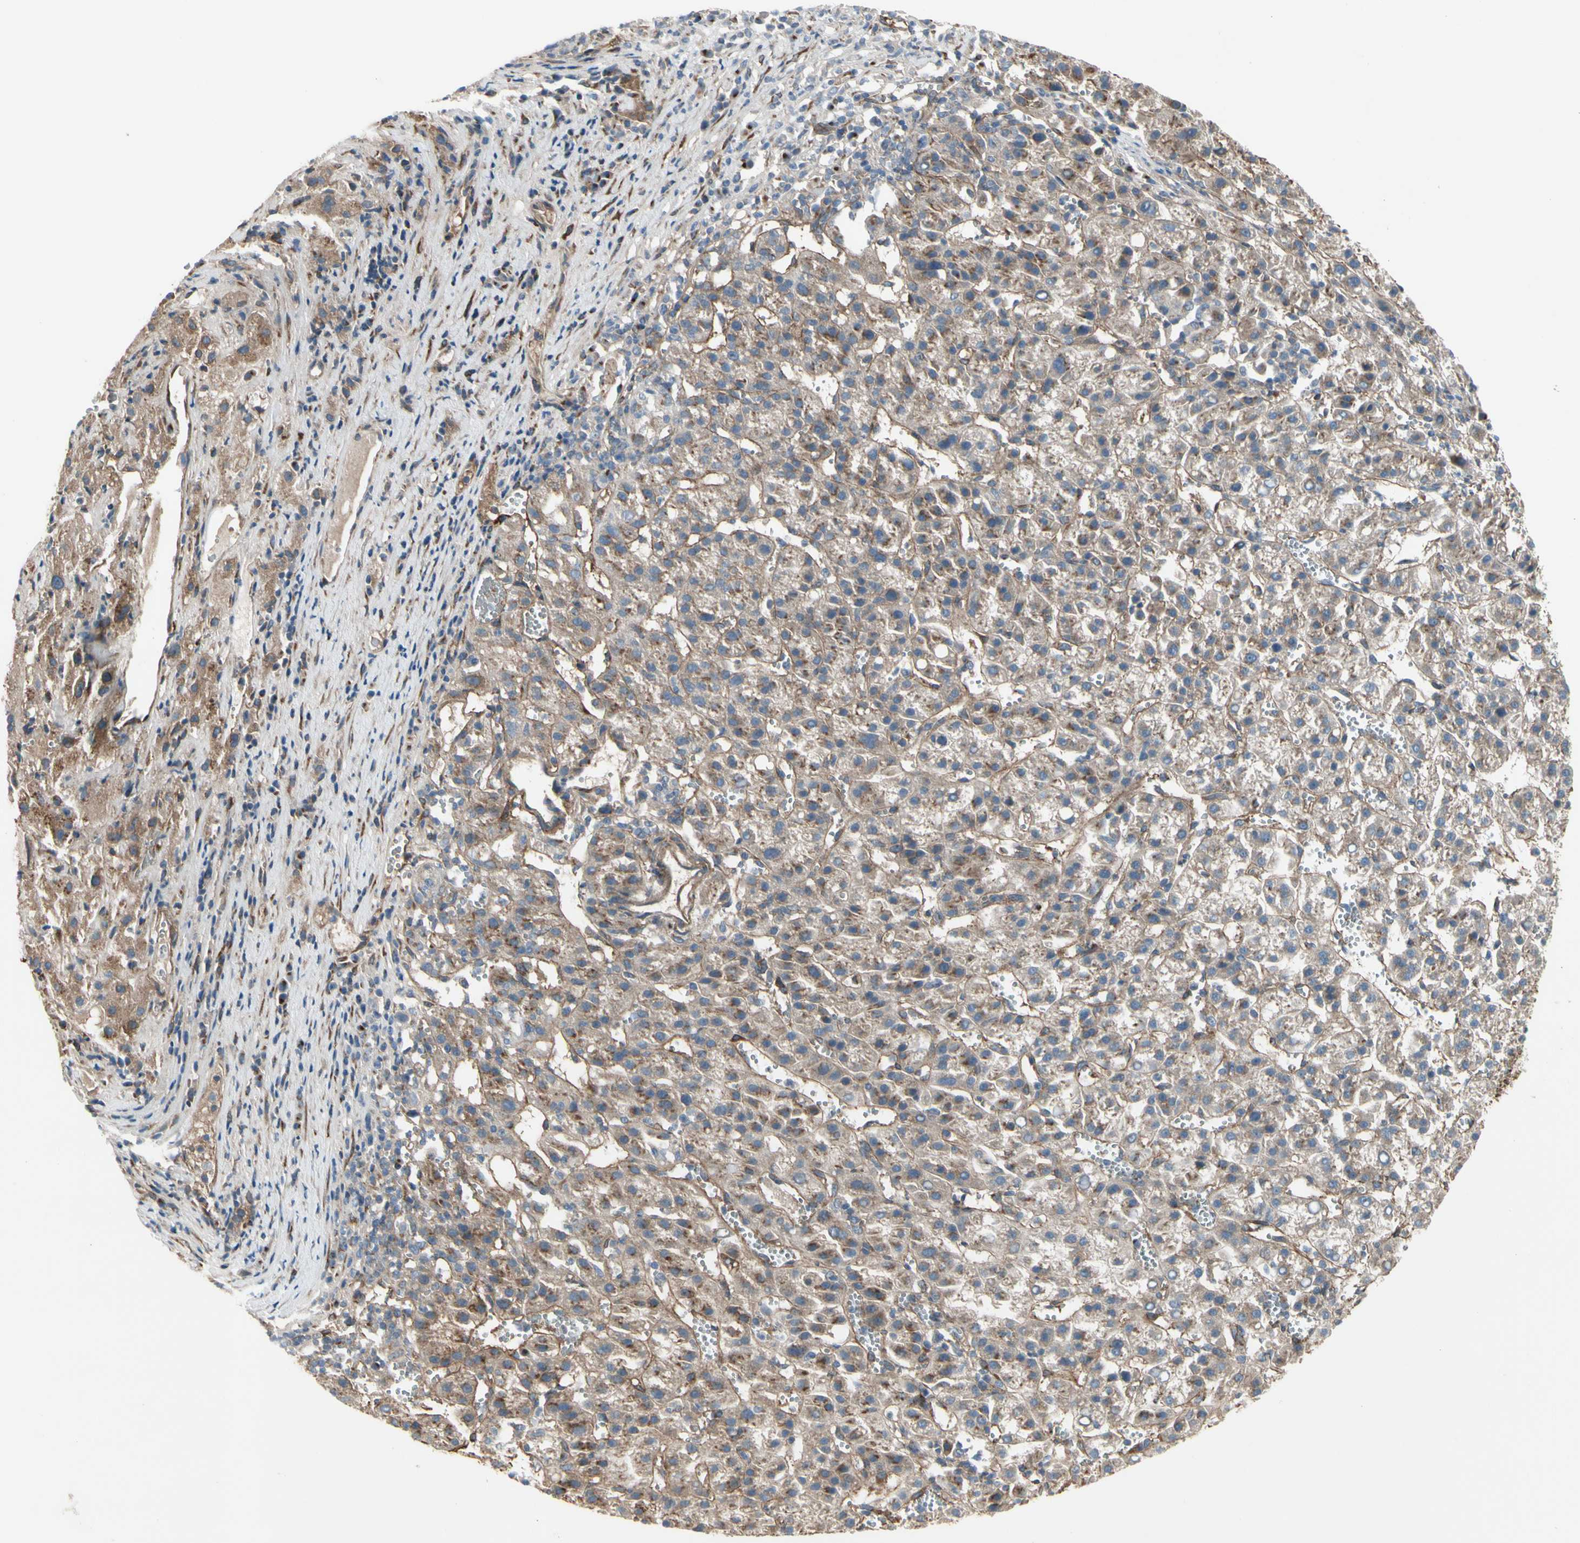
{"staining": {"intensity": "weak", "quantity": ">75%", "location": "cytoplasmic/membranous"}, "tissue": "liver cancer", "cell_type": "Tumor cells", "image_type": "cancer", "snomed": [{"axis": "morphology", "description": "Carcinoma, Hepatocellular, NOS"}, {"axis": "topography", "description": "Liver"}], "caption": "Brown immunohistochemical staining in hepatocellular carcinoma (liver) shows weak cytoplasmic/membranous expression in approximately >75% of tumor cells.", "gene": "SLC39A9", "patient": {"sex": "female", "age": 58}}